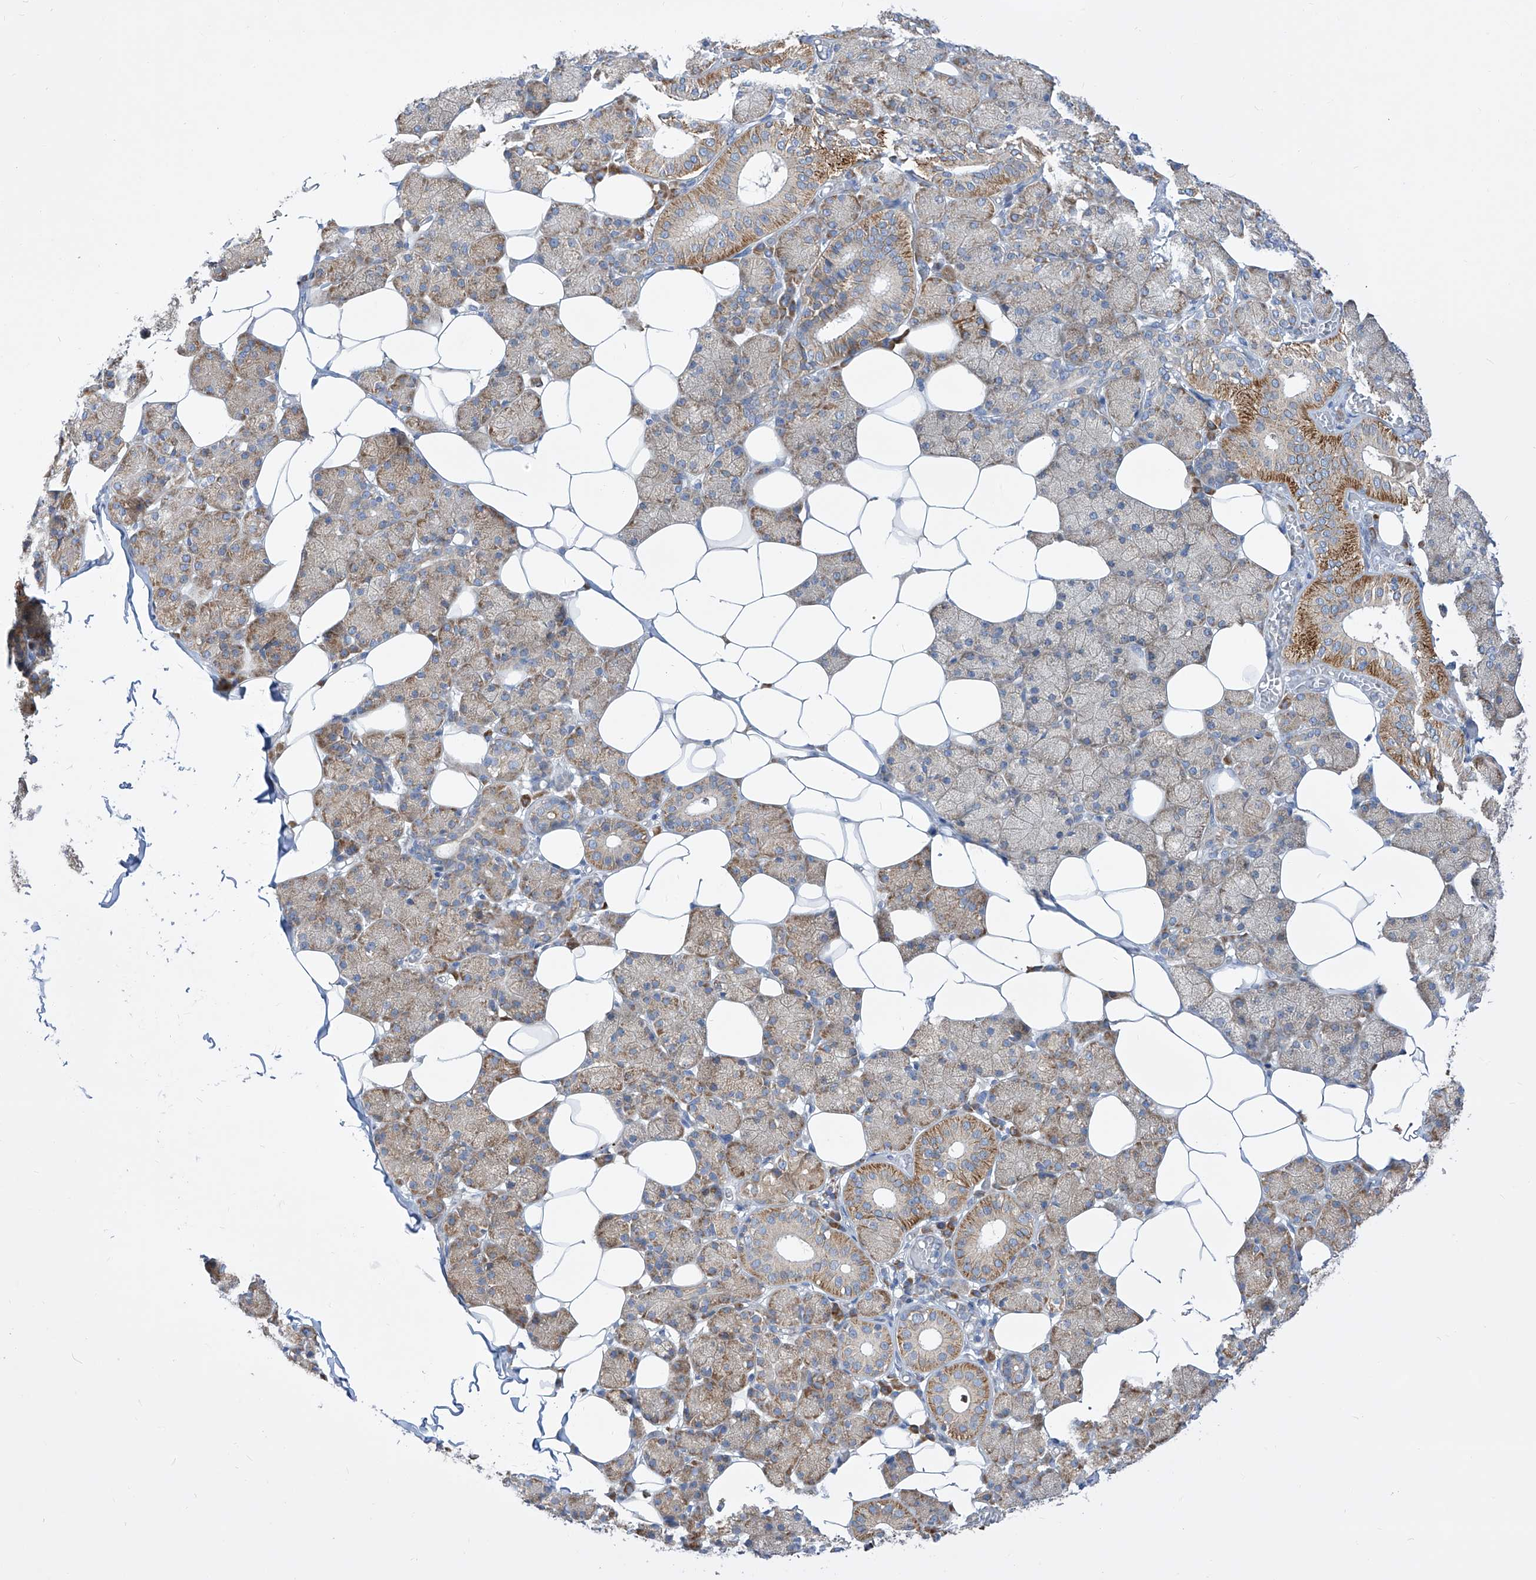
{"staining": {"intensity": "moderate", "quantity": "25%-75%", "location": "cytoplasmic/membranous"}, "tissue": "salivary gland", "cell_type": "Glandular cells", "image_type": "normal", "snomed": [{"axis": "morphology", "description": "Normal tissue, NOS"}, {"axis": "topography", "description": "Salivary gland"}], "caption": "Immunohistochemical staining of unremarkable salivary gland shows 25%-75% levels of moderate cytoplasmic/membranous protein staining in approximately 25%-75% of glandular cells. (IHC, brightfield microscopy, high magnification).", "gene": "UFL1", "patient": {"sex": "female", "age": 33}}